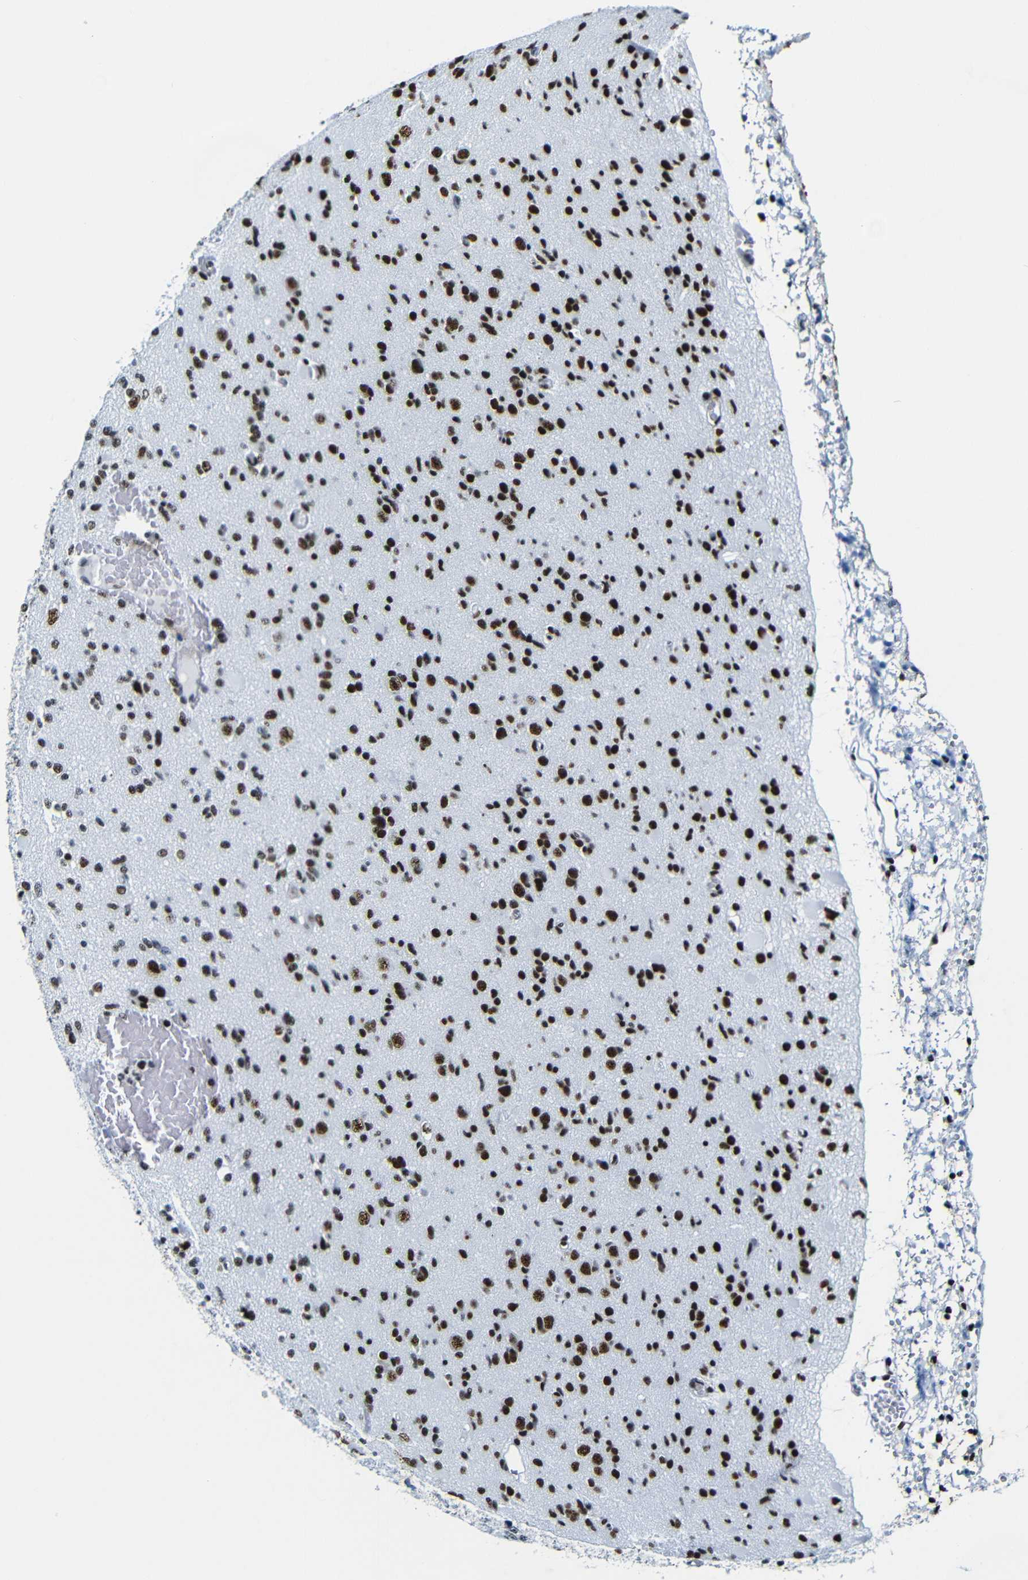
{"staining": {"intensity": "strong", "quantity": ">75%", "location": "nuclear"}, "tissue": "glioma", "cell_type": "Tumor cells", "image_type": "cancer", "snomed": [{"axis": "morphology", "description": "Glioma, malignant, Low grade"}, {"axis": "topography", "description": "Brain"}], "caption": "Immunohistochemistry of human malignant low-grade glioma shows high levels of strong nuclear positivity in approximately >75% of tumor cells.", "gene": "SRSF1", "patient": {"sex": "female", "age": 22}}